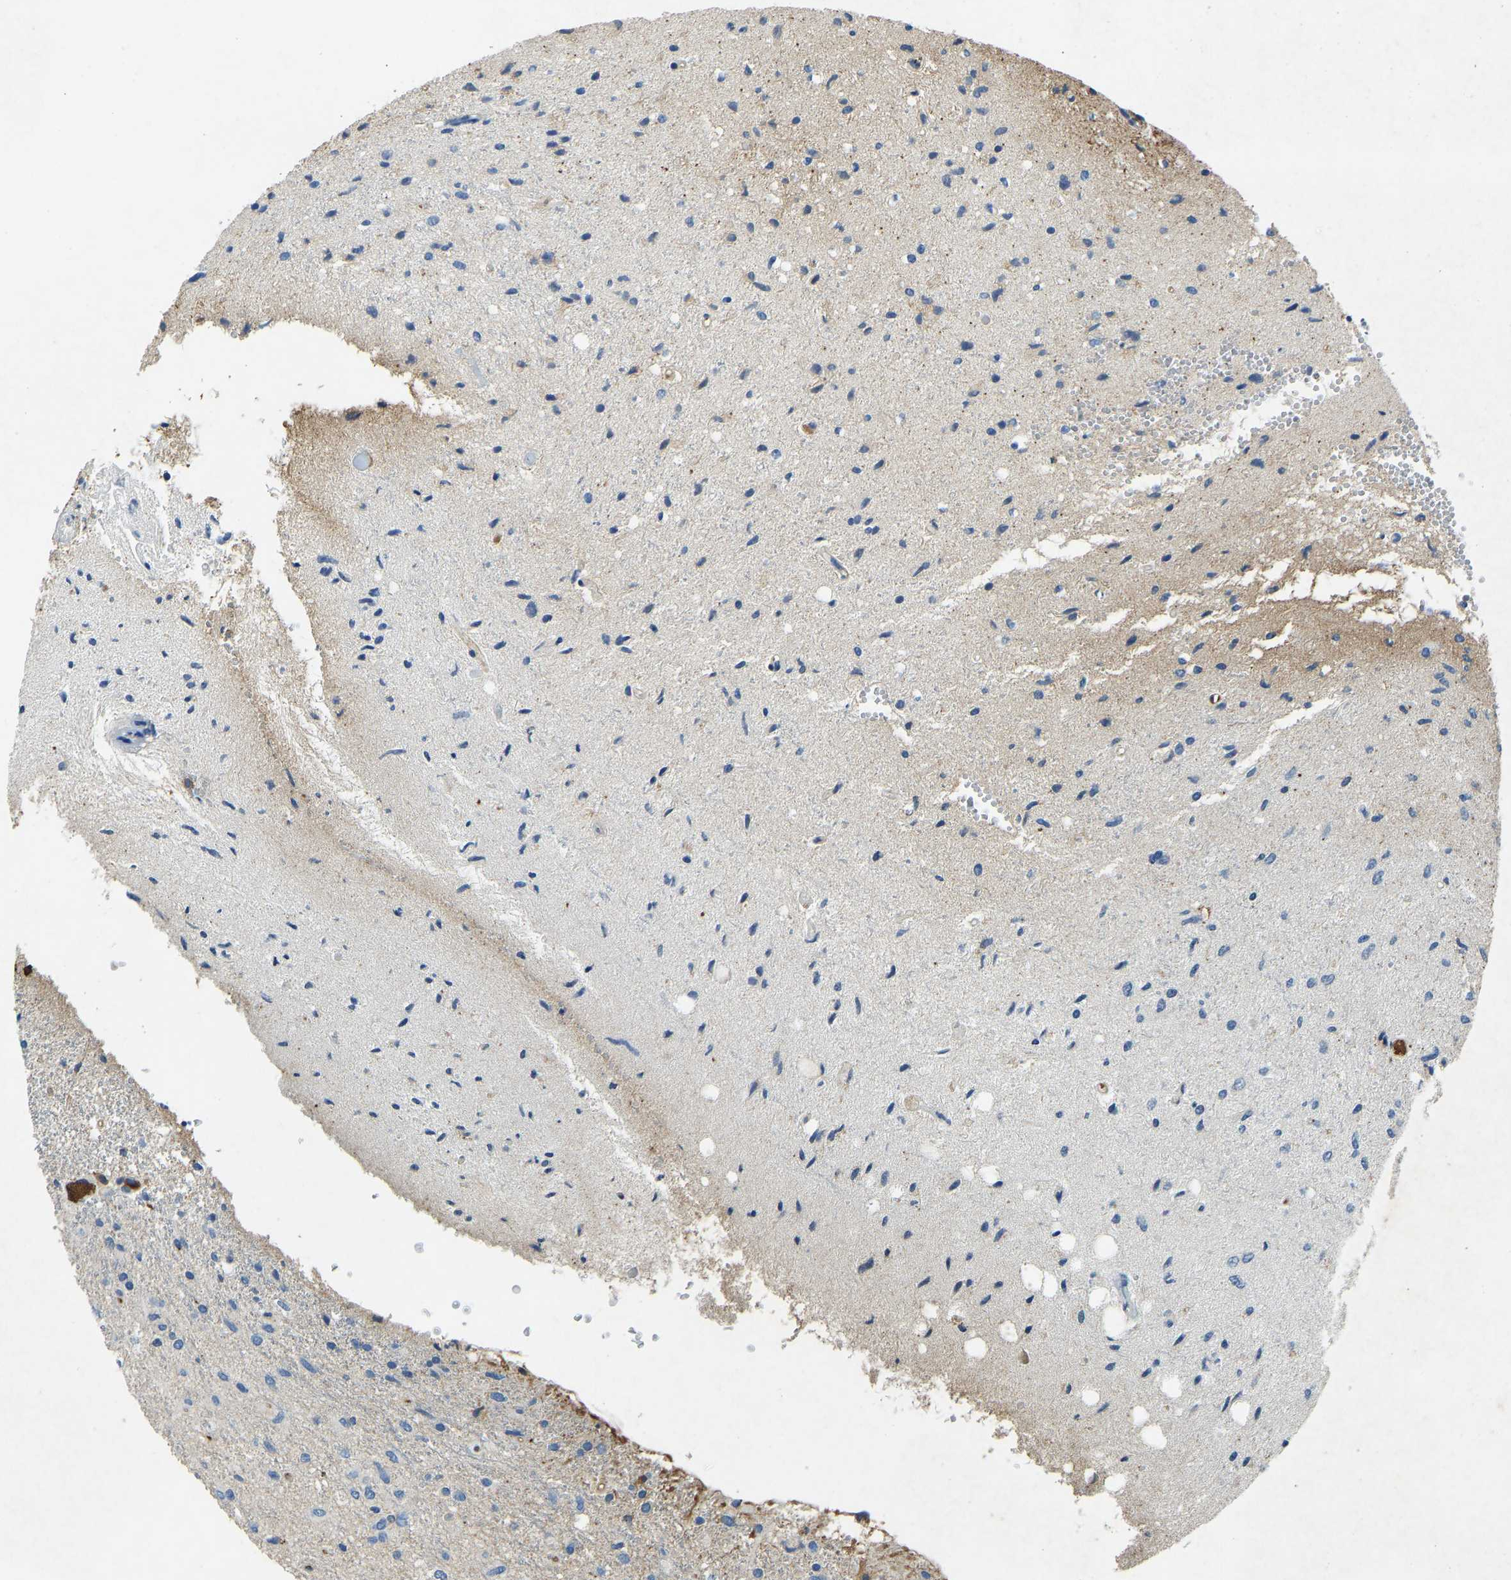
{"staining": {"intensity": "negative", "quantity": "none", "location": "none"}, "tissue": "glioma", "cell_type": "Tumor cells", "image_type": "cancer", "snomed": [{"axis": "morphology", "description": "Glioma, malignant, Low grade"}, {"axis": "topography", "description": "Brain"}], "caption": "The image shows no staining of tumor cells in glioma.", "gene": "THBS4", "patient": {"sex": "male", "age": 77}}